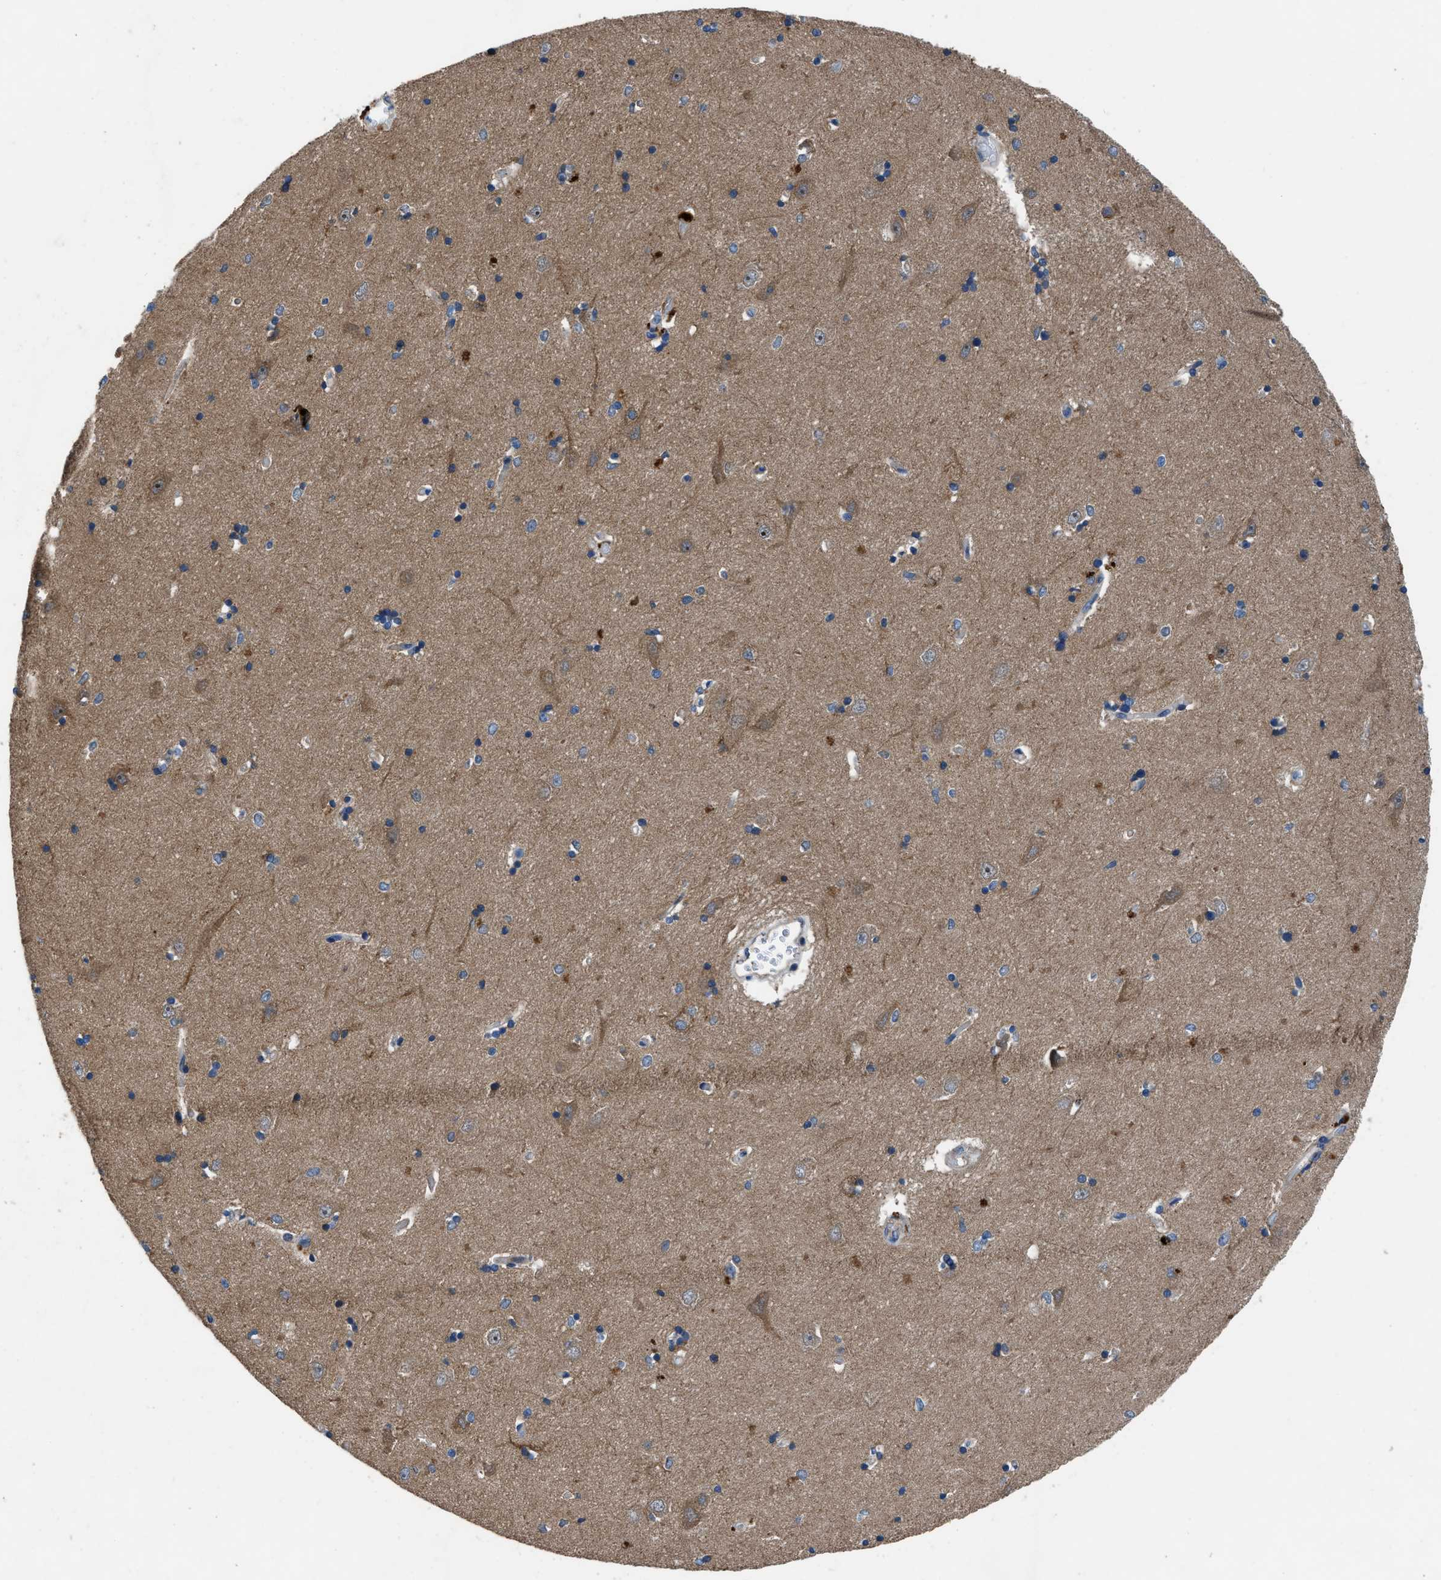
{"staining": {"intensity": "moderate", "quantity": "<25%", "location": "cytoplasmic/membranous"}, "tissue": "hippocampus", "cell_type": "Glial cells", "image_type": "normal", "snomed": [{"axis": "morphology", "description": "Normal tissue, NOS"}, {"axis": "topography", "description": "Hippocampus"}], "caption": "Moderate cytoplasmic/membranous expression for a protein is appreciated in about <25% of glial cells of benign hippocampus using immunohistochemistry (IHC).", "gene": "USP25", "patient": {"sex": "male", "age": 45}}